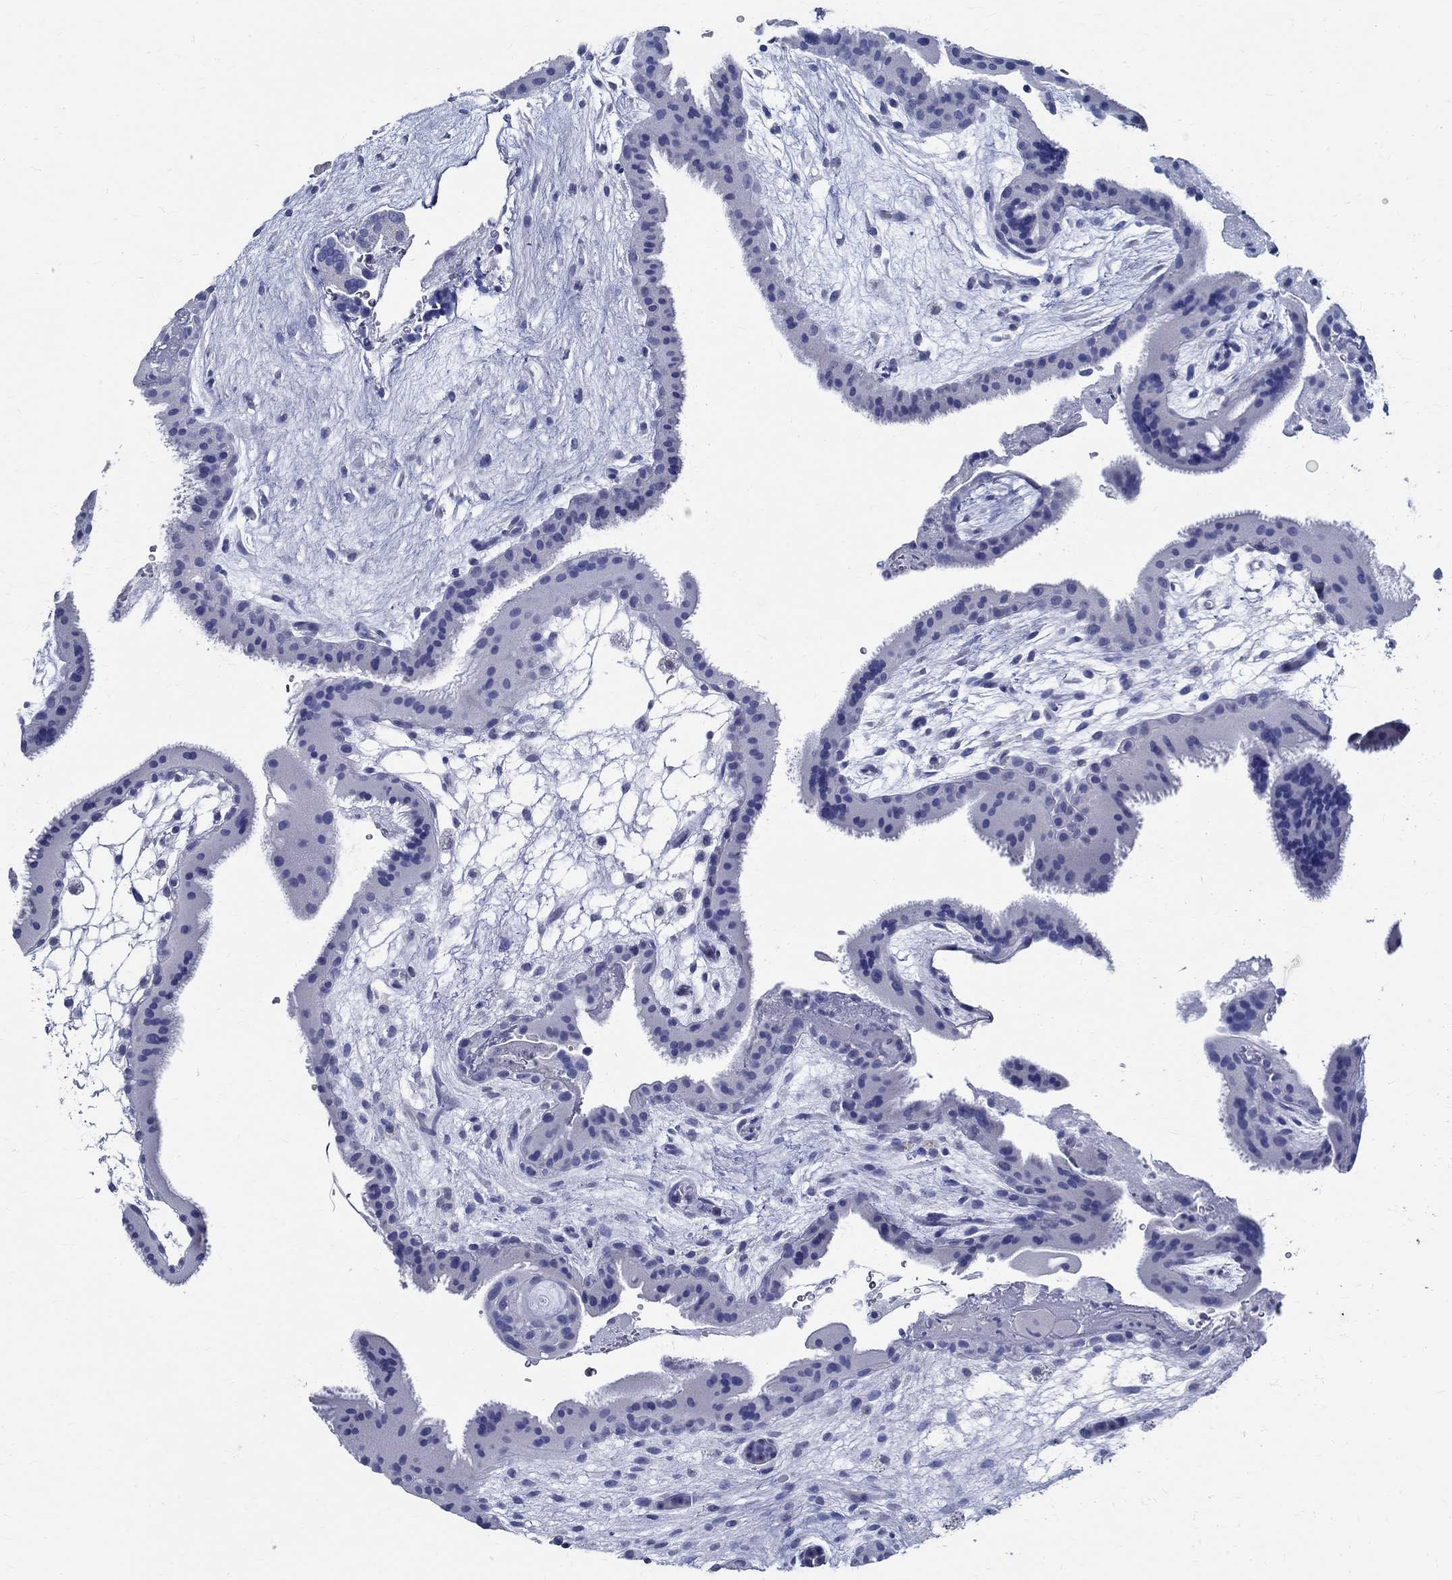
{"staining": {"intensity": "negative", "quantity": "none", "location": "none"}, "tissue": "placenta", "cell_type": "Decidual cells", "image_type": "normal", "snomed": [{"axis": "morphology", "description": "Normal tissue, NOS"}, {"axis": "topography", "description": "Placenta"}], "caption": "The photomicrograph reveals no staining of decidual cells in normal placenta.", "gene": "TSPAN16", "patient": {"sex": "female", "age": 19}}